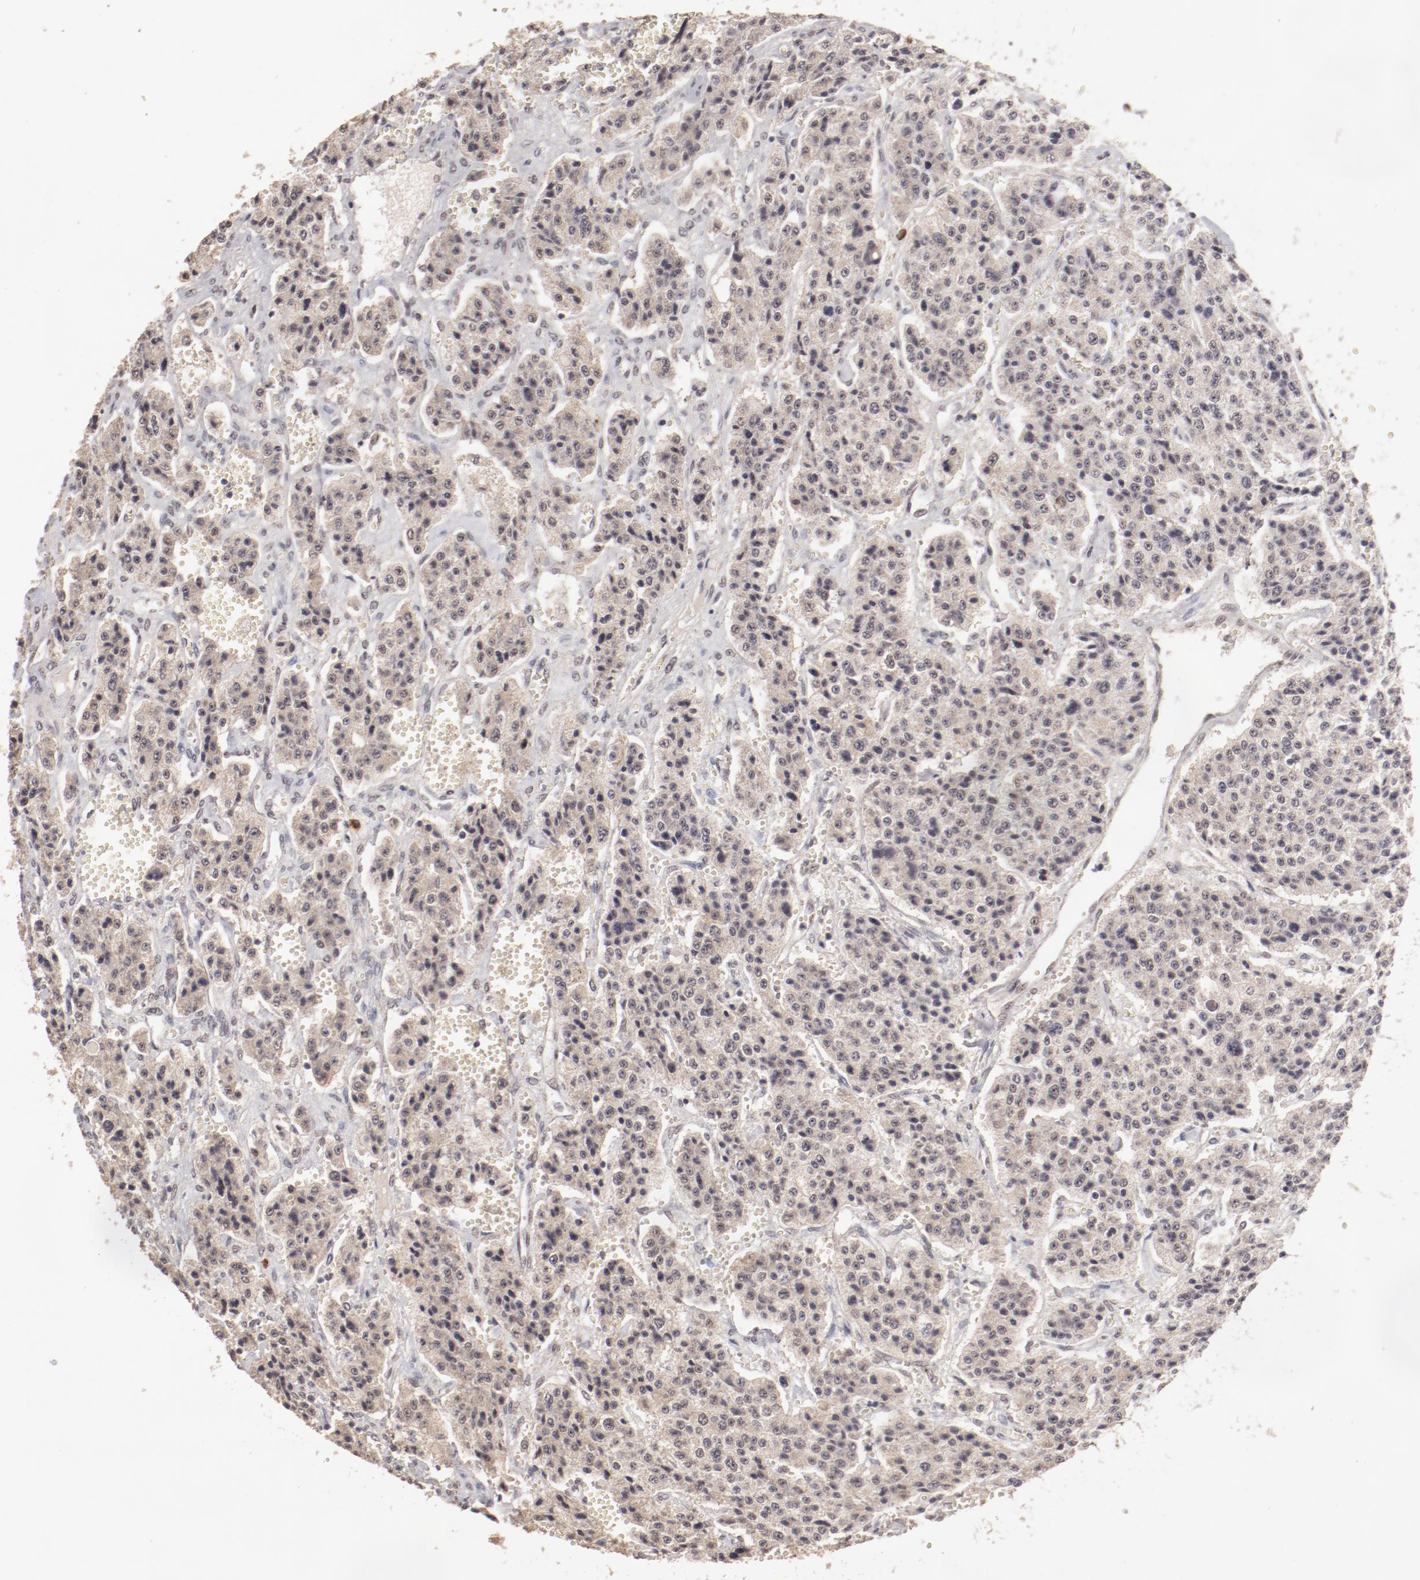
{"staining": {"intensity": "weak", "quantity": ">75%", "location": "cytoplasmic/membranous"}, "tissue": "carcinoid", "cell_type": "Tumor cells", "image_type": "cancer", "snomed": [{"axis": "morphology", "description": "Carcinoid, malignant, NOS"}, {"axis": "topography", "description": "Small intestine"}], "caption": "Carcinoid (malignant) was stained to show a protein in brown. There is low levels of weak cytoplasmic/membranous positivity in approximately >75% of tumor cells.", "gene": "CLOCK", "patient": {"sex": "male", "age": 52}}